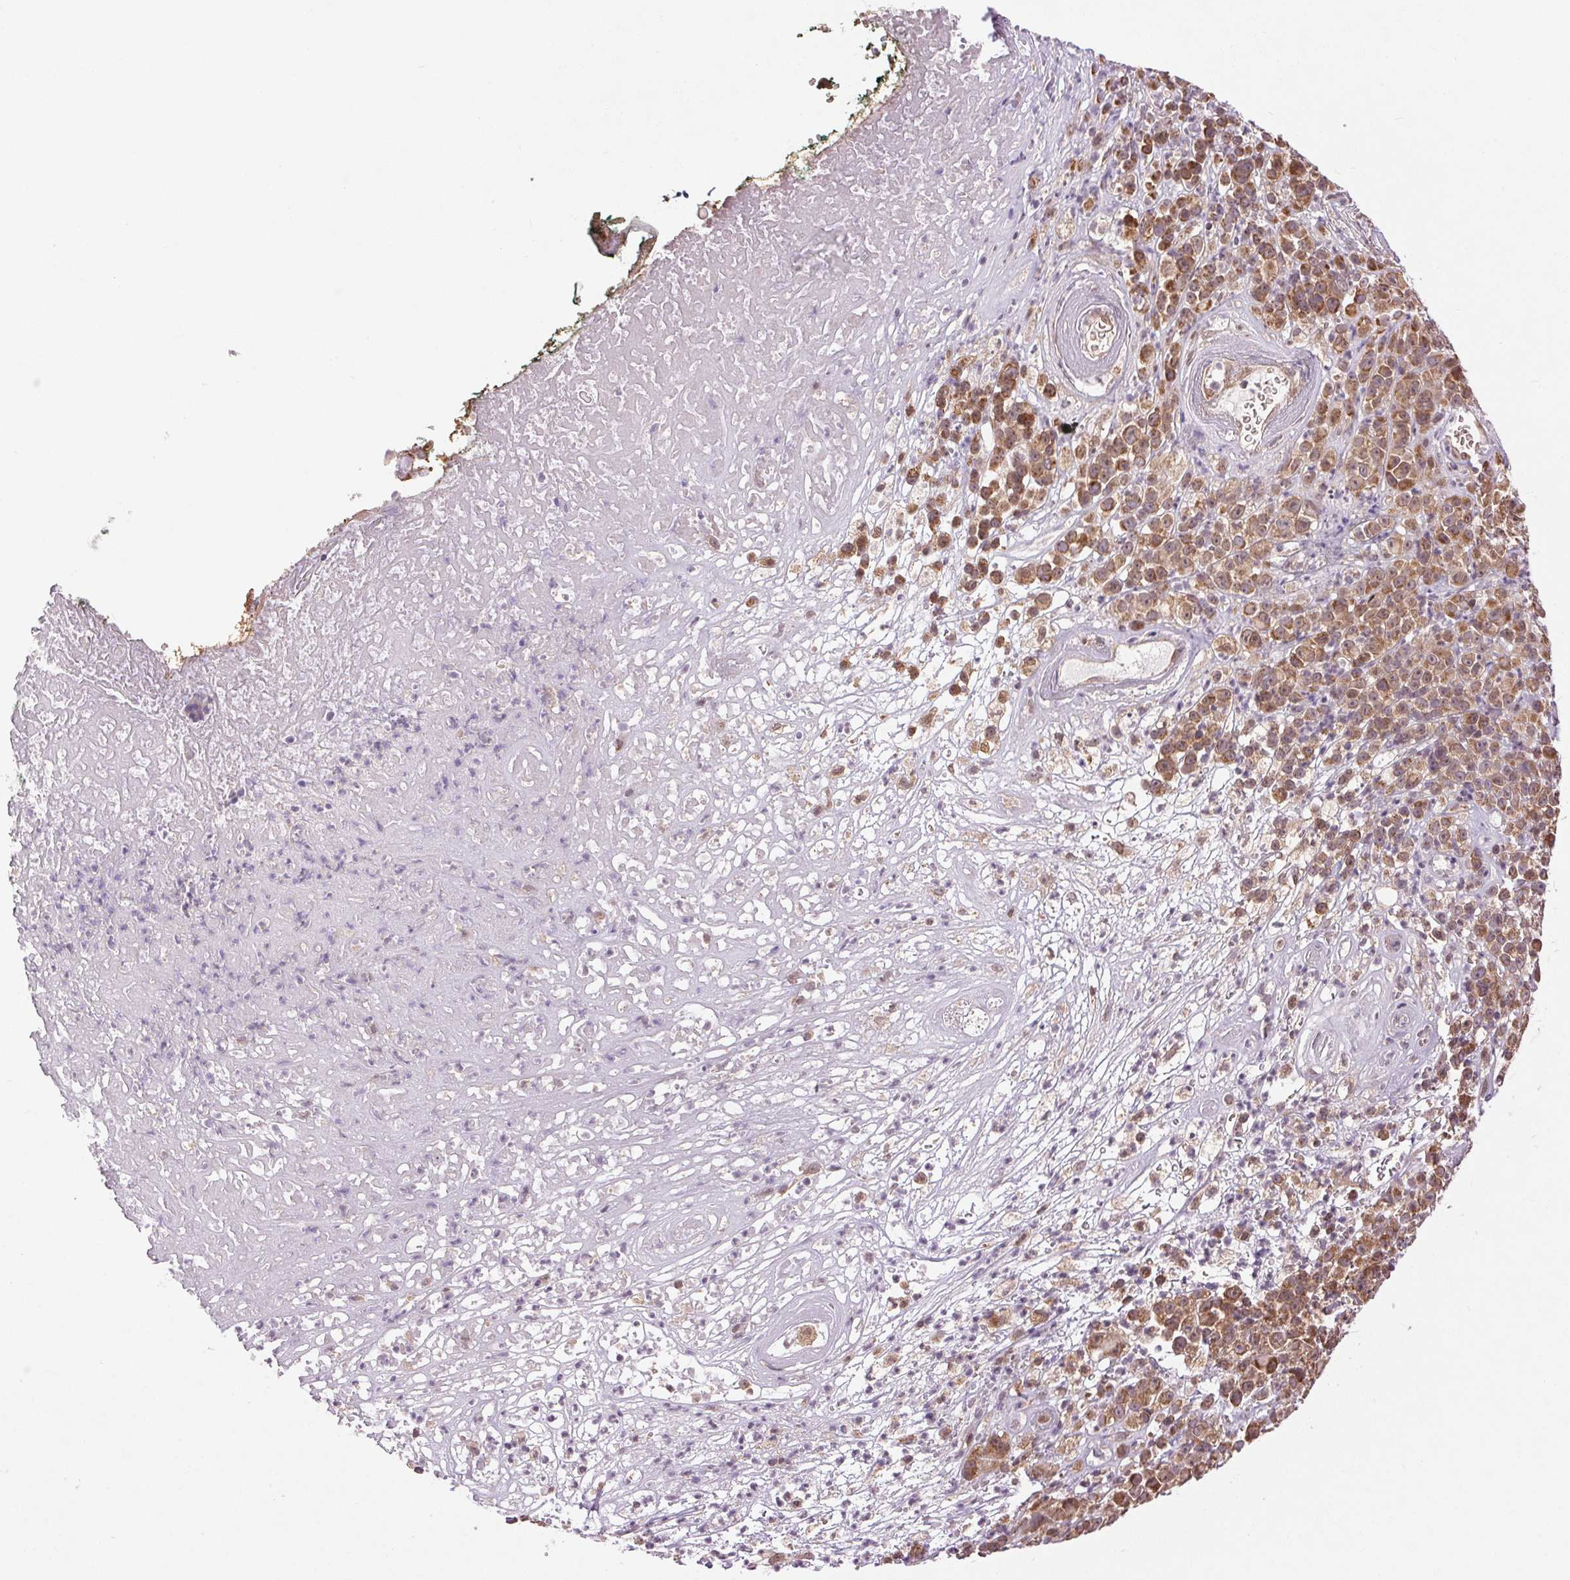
{"staining": {"intensity": "moderate", "quantity": ">75%", "location": "cytoplasmic/membranous"}, "tissue": "melanoma", "cell_type": "Tumor cells", "image_type": "cancer", "snomed": [{"axis": "morphology", "description": "Malignant melanoma, NOS"}, {"axis": "topography", "description": "Skin"}, {"axis": "topography", "description": "Skin of back"}], "caption": "Moderate cytoplasmic/membranous positivity for a protein is seen in approximately >75% of tumor cells of melanoma using immunohistochemistry (IHC).", "gene": "BTF3L4", "patient": {"sex": "male", "age": 91}}